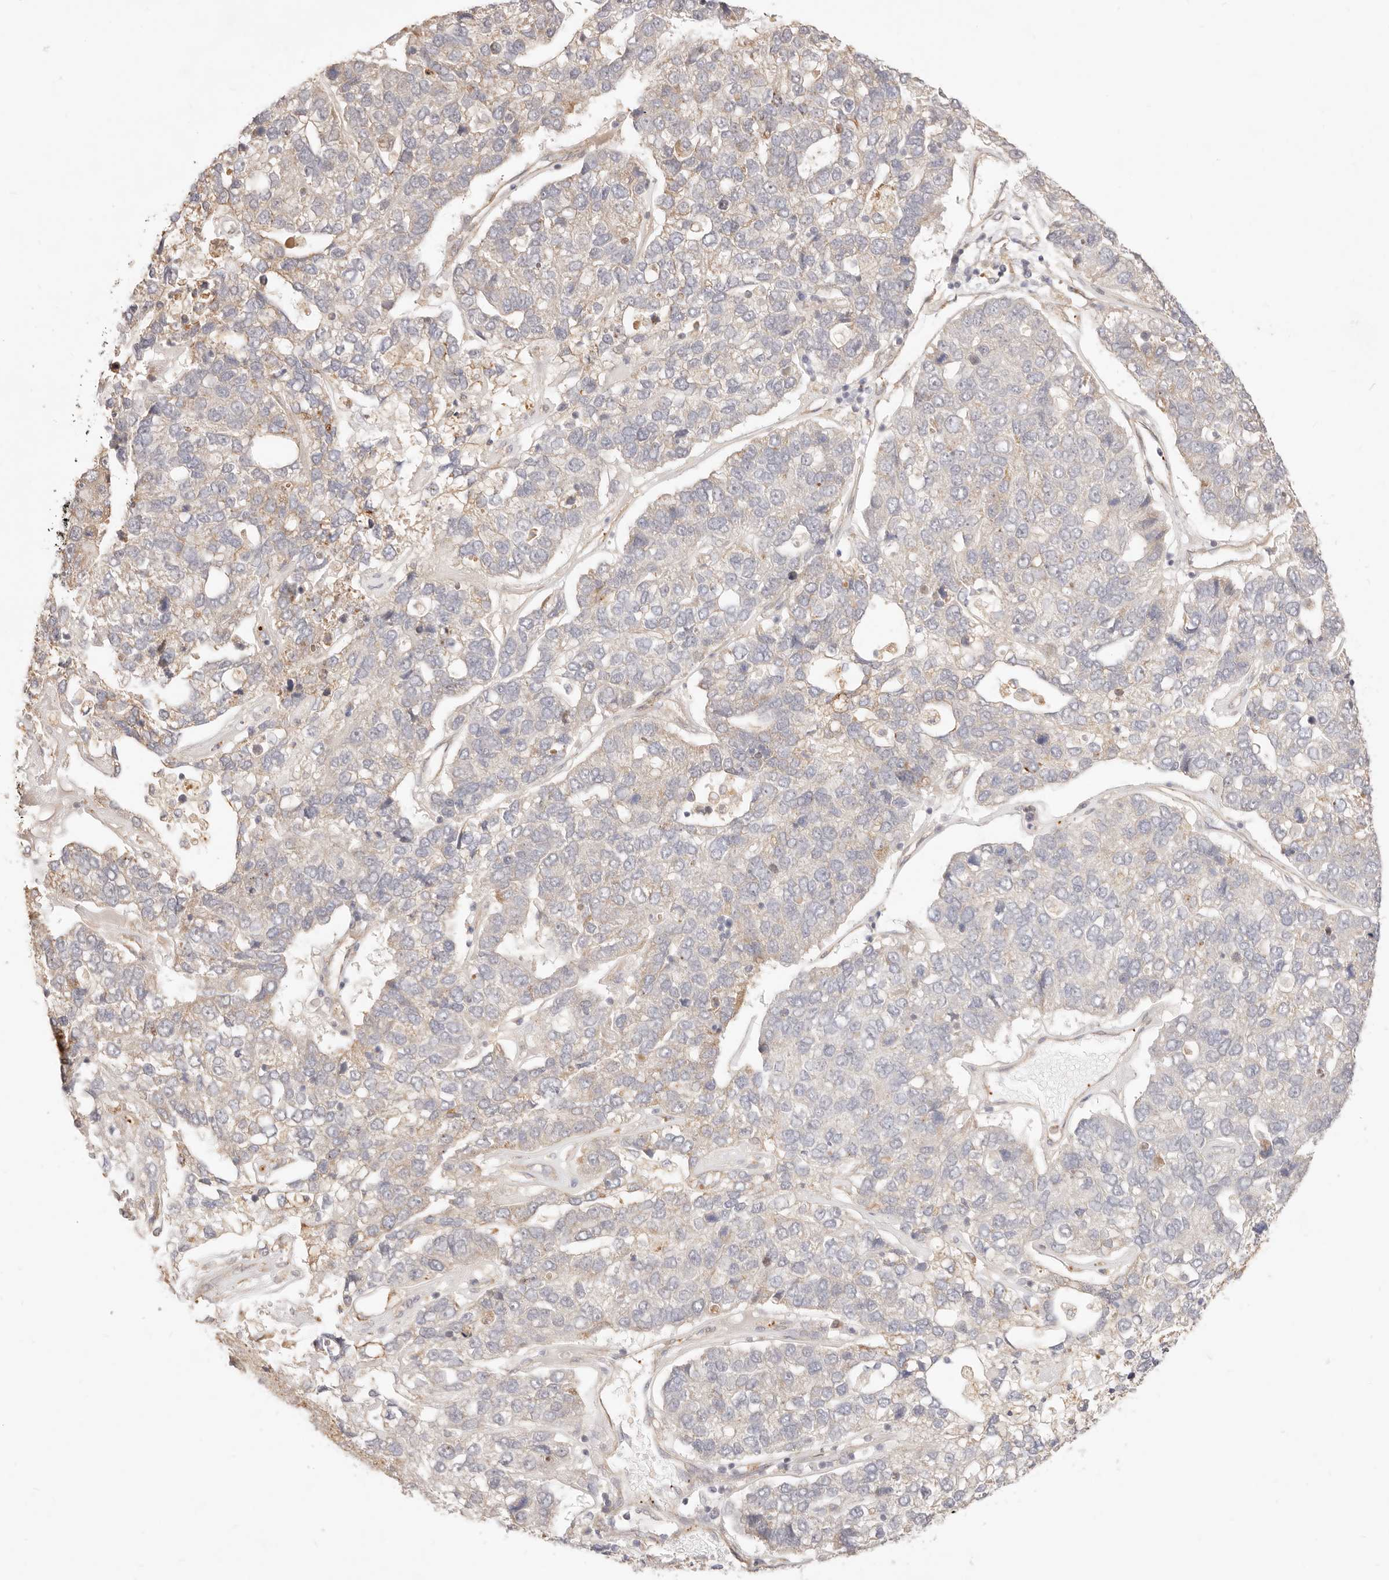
{"staining": {"intensity": "negative", "quantity": "none", "location": "none"}, "tissue": "pancreatic cancer", "cell_type": "Tumor cells", "image_type": "cancer", "snomed": [{"axis": "morphology", "description": "Adenocarcinoma, NOS"}, {"axis": "topography", "description": "Pancreas"}], "caption": "Tumor cells show no significant protein expression in pancreatic cancer (adenocarcinoma).", "gene": "UBXN10", "patient": {"sex": "female", "age": 61}}